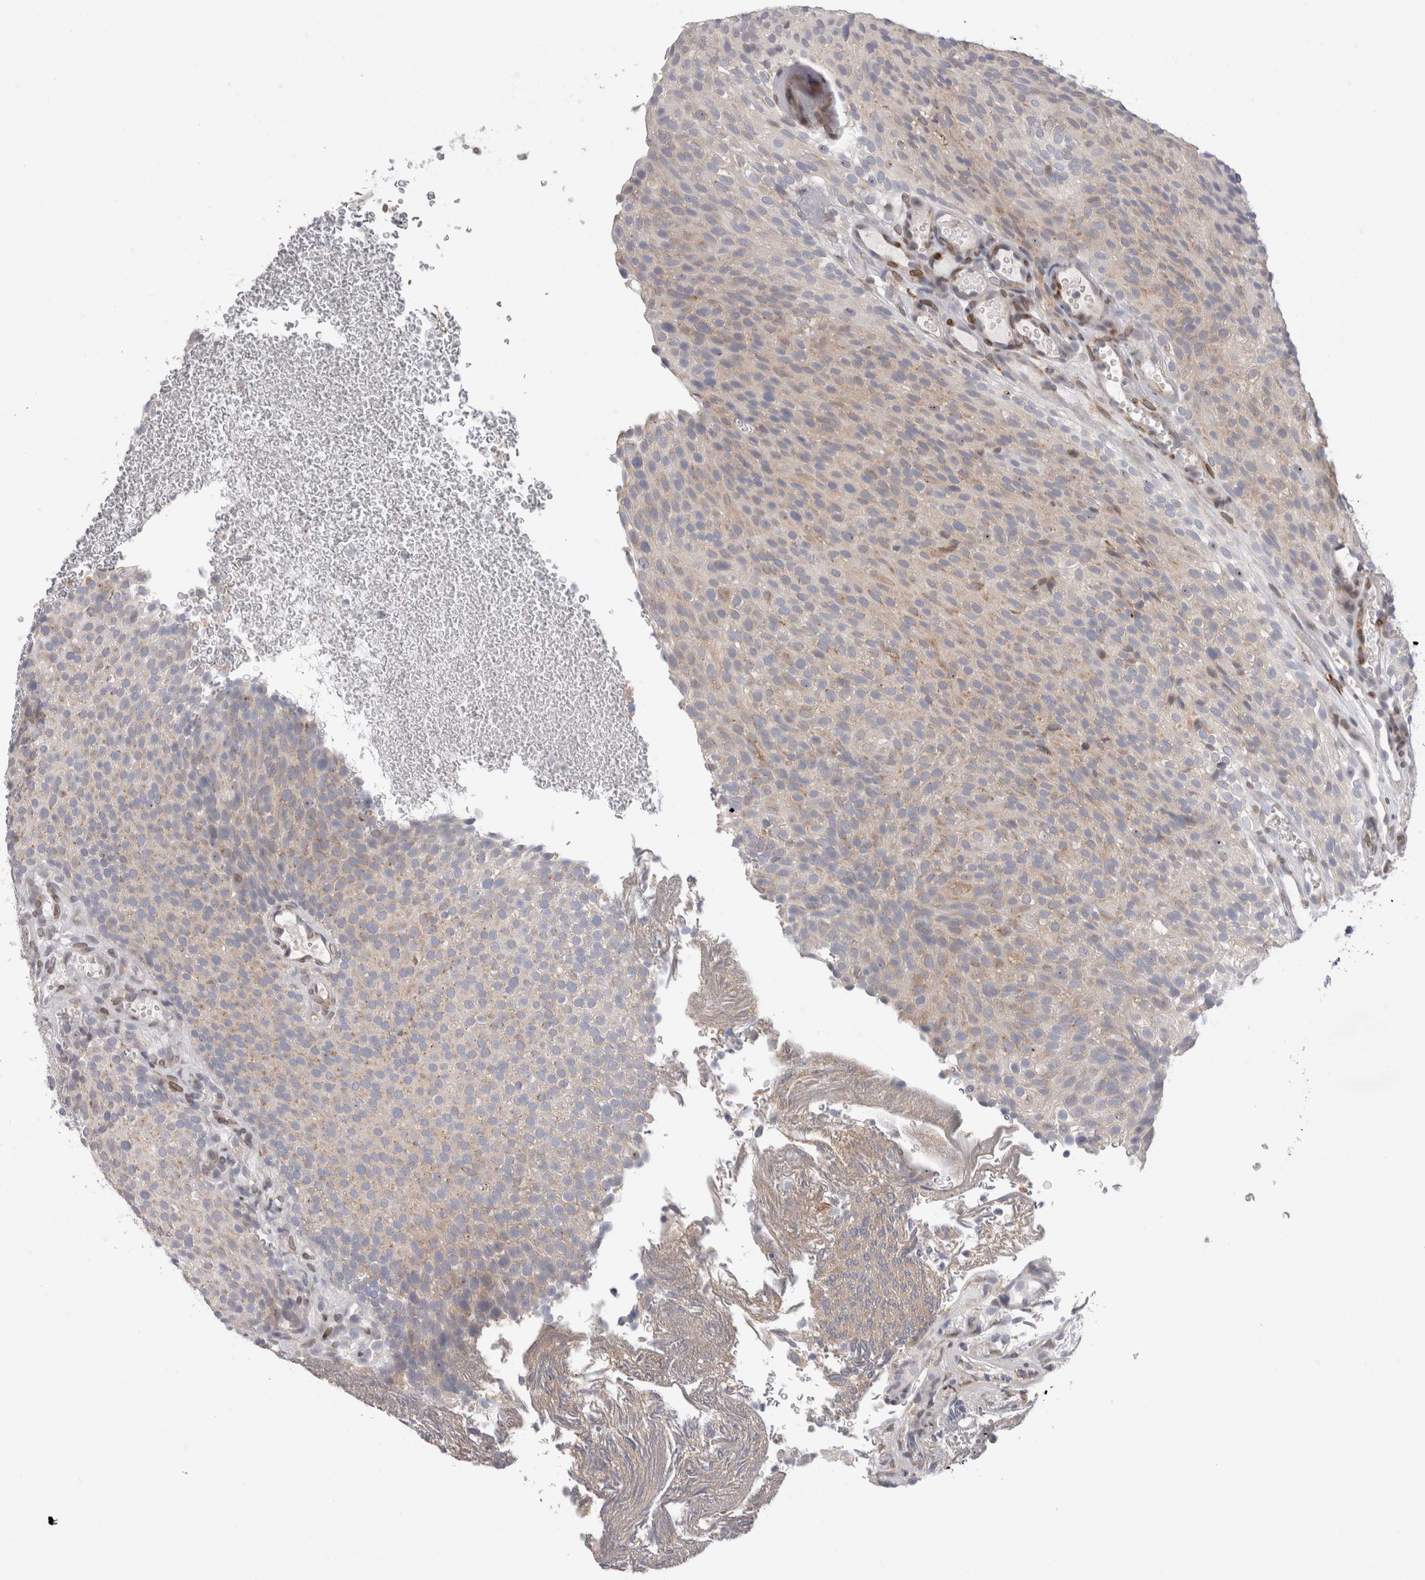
{"staining": {"intensity": "weak", "quantity": "<25%", "location": "cytoplasmic/membranous"}, "tissue": "urothelial cancer", "cell_type": "Tumor cells", "image_type": "cancer", "snomed": [{"axis": "morphology", "description": "Urothelial carcinoma, Low grade"}, {"axis": "topography", "description": "Urinary bladder"}], "caption": "Tumor cells are negative for brown protein staining in urothelial carcinoma (low-grade).", "gene": "VCPIP1", "patient": {"sex": "male", "age": 78}}